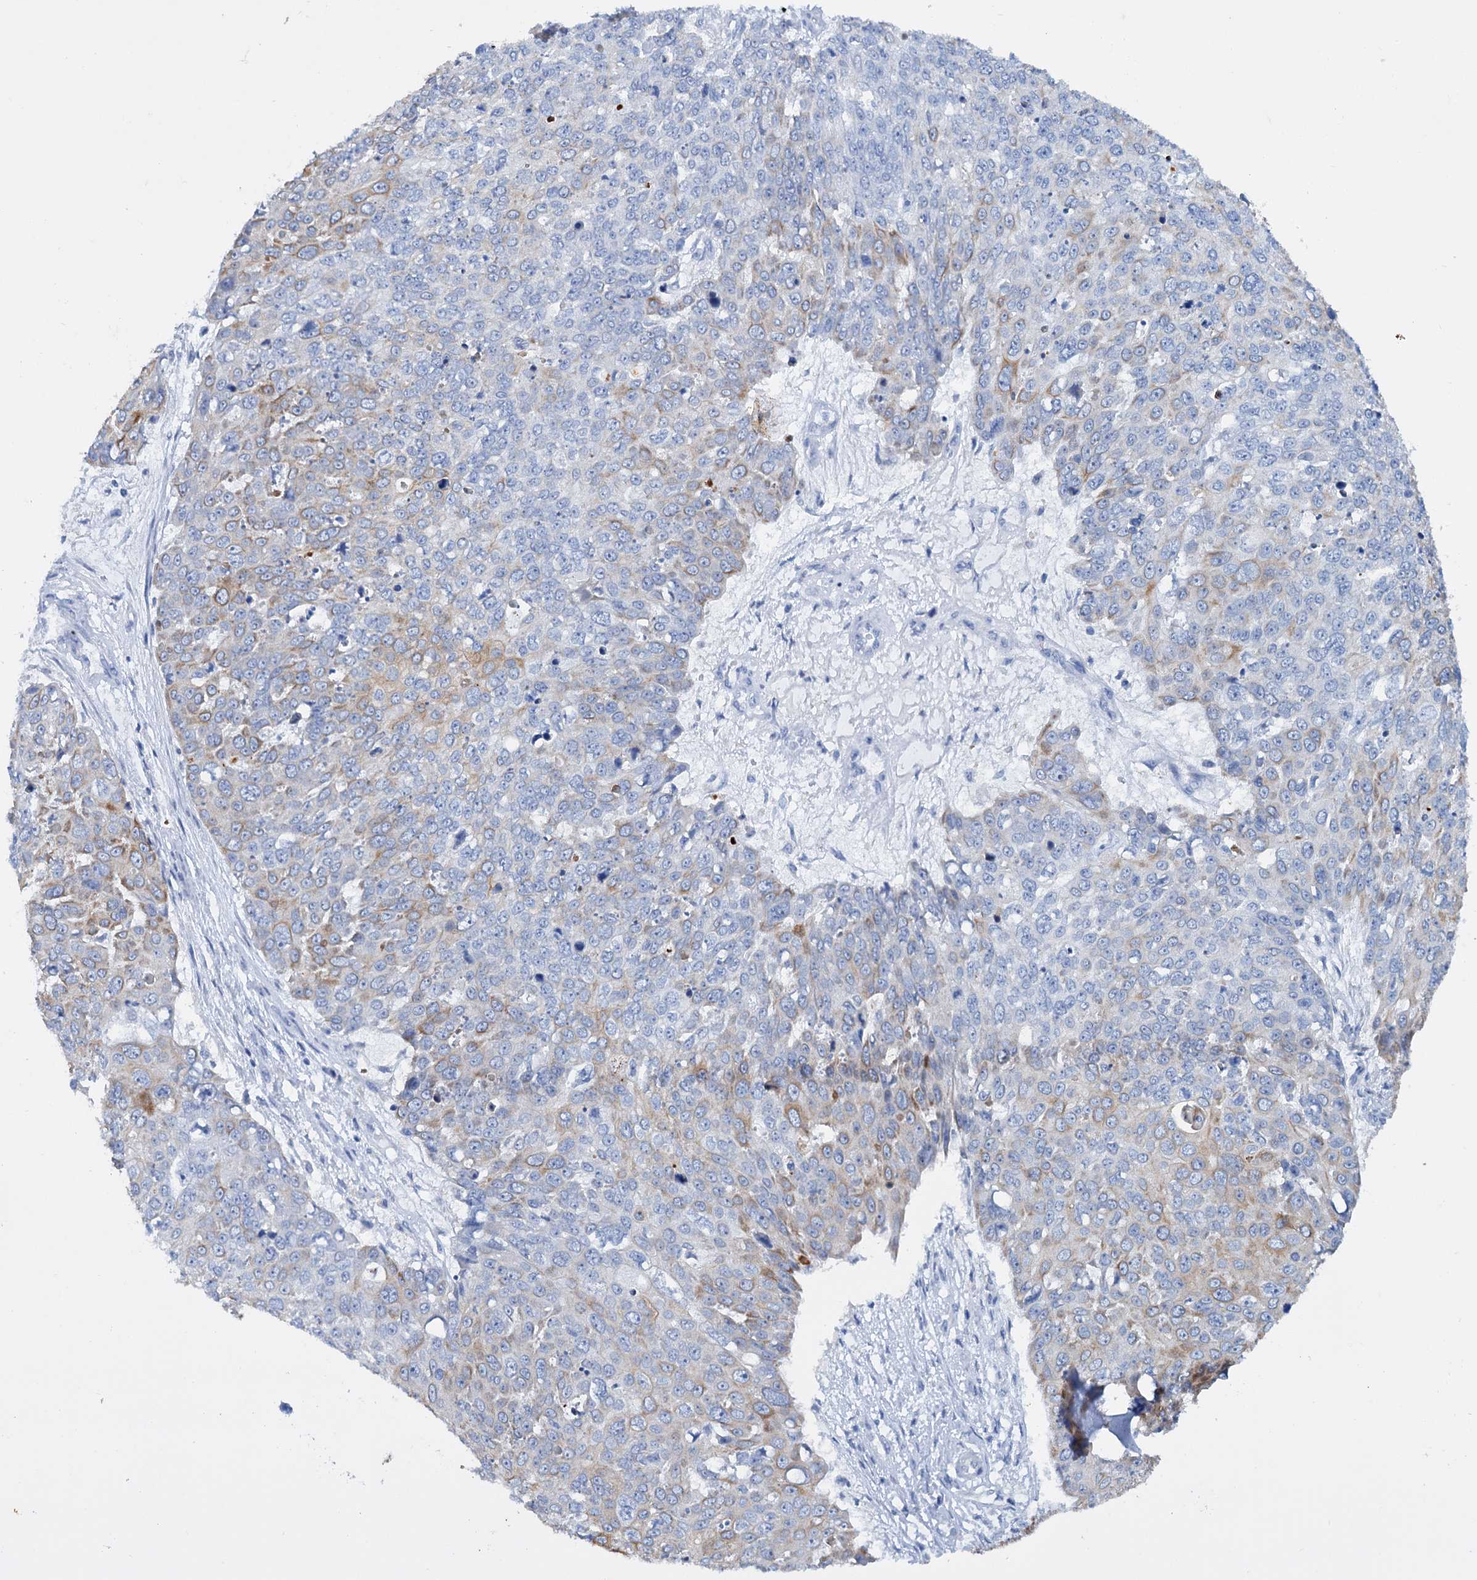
{"staining": {"intensity": "weak", "quantity": "25%-75%", "location": "cytoplasmic/membranous"}, "tissue": "skin cancer", "cell_type": "Tumor cells", "image_type": "cancer", "snomed": [{"axis": "morphology", "description": "Squamous cell carcinoma, NOS"}, {"axis": "topography", "description": "Skin"}], "caption": "Tumor cells display weak cytoplasmic/membranous staining in approximately 25%-75% of cells in skin cancer (squamous cell carcinoma).", "gene": "FAAP20", "patient": {"sex": "male", "age": 71}}